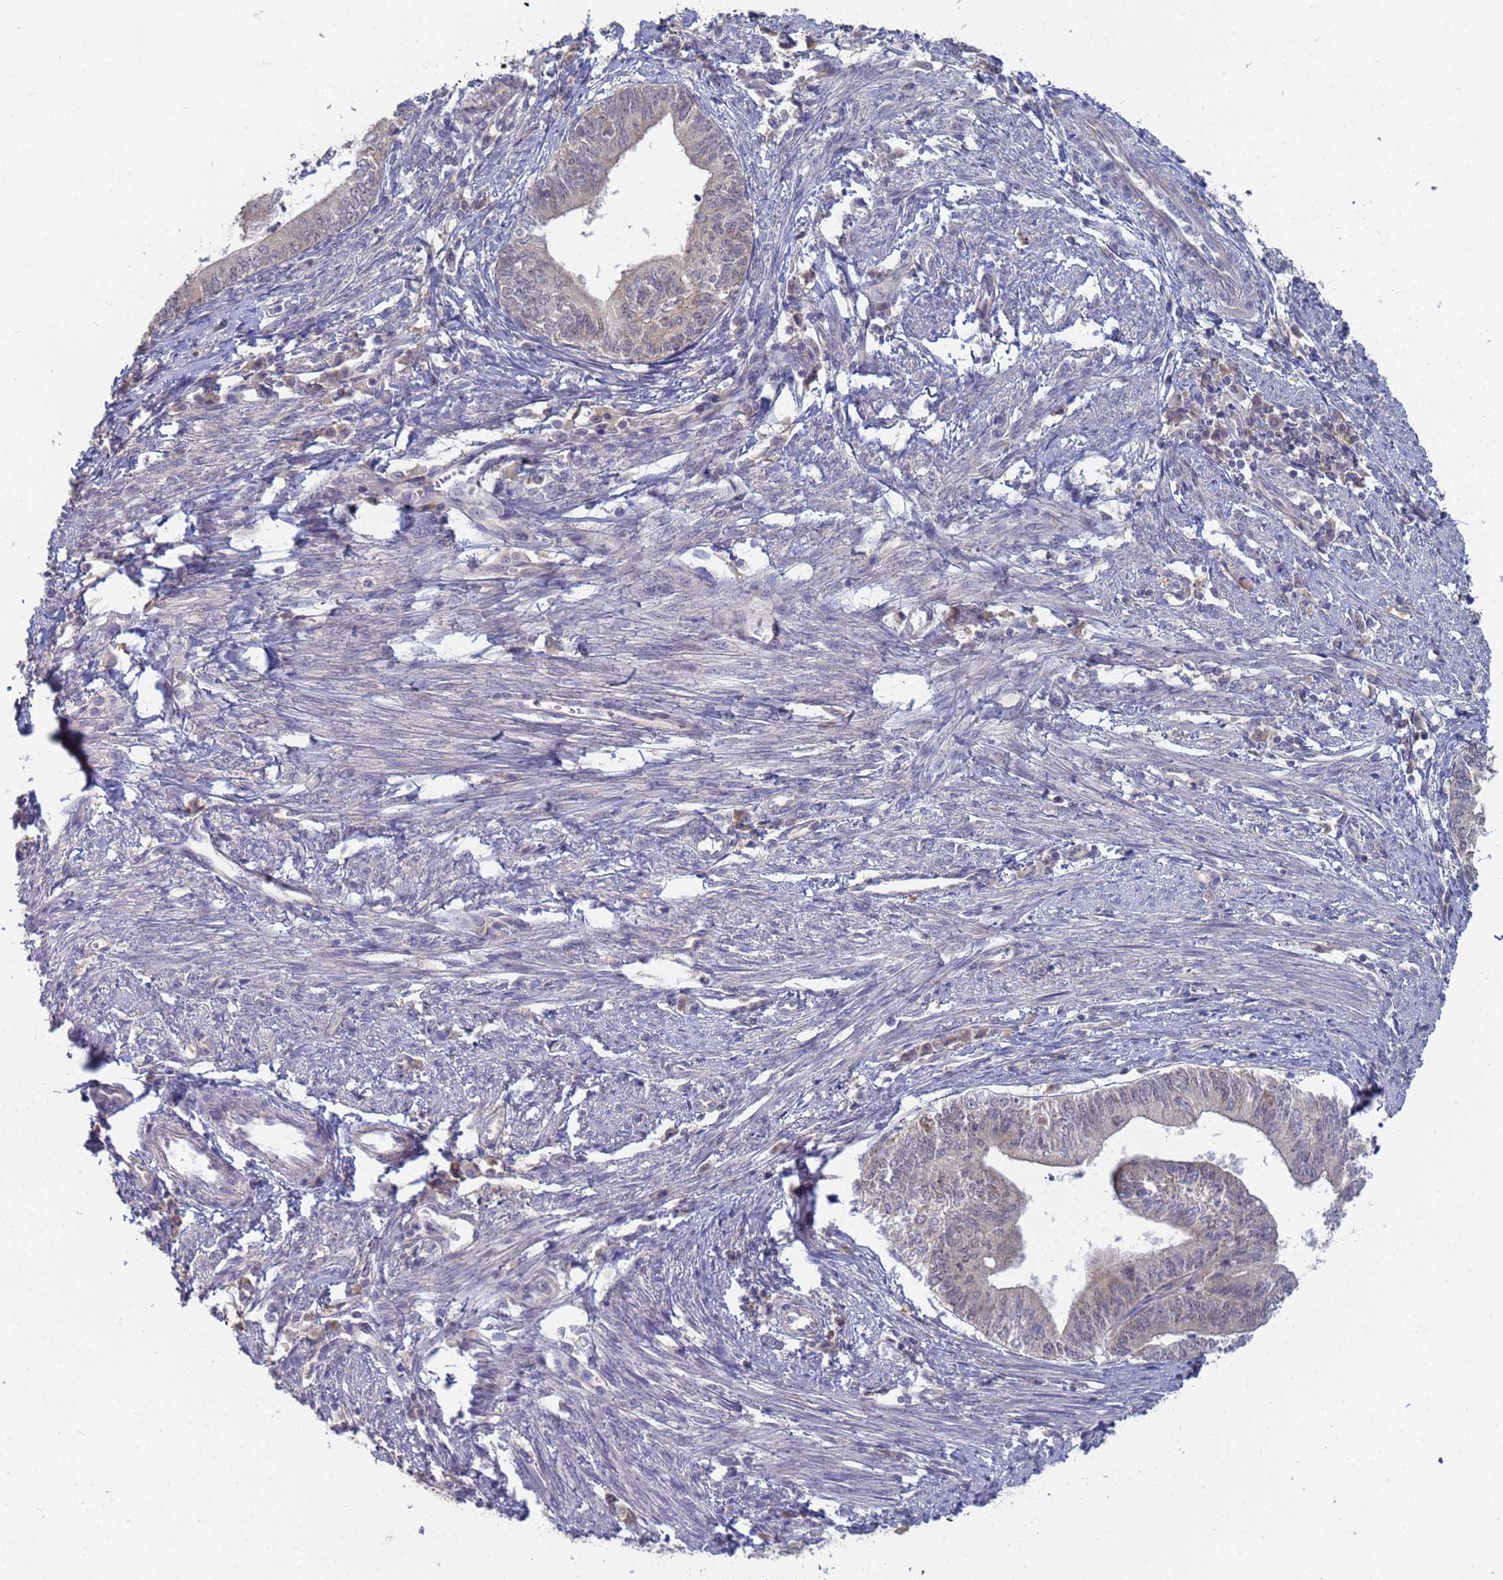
{"staining": {"intensity": "negative", "quantity": "none", "location": "none"}, "tissue": "endometrial cancer", "cell_type": "Tumor cells", "image_type": "cancer", "snomed": [{"axis": "morphology", "description": "Adenocarcinoma, NOS"}, {"axis": "topography", "description": "Endometrium"}], "caption": "There is no significant expression in tumor cells of adenocarcinoma (endometrial).", "gene": "SHARPIN", "patient": {"sex": "female", "age": 66}}